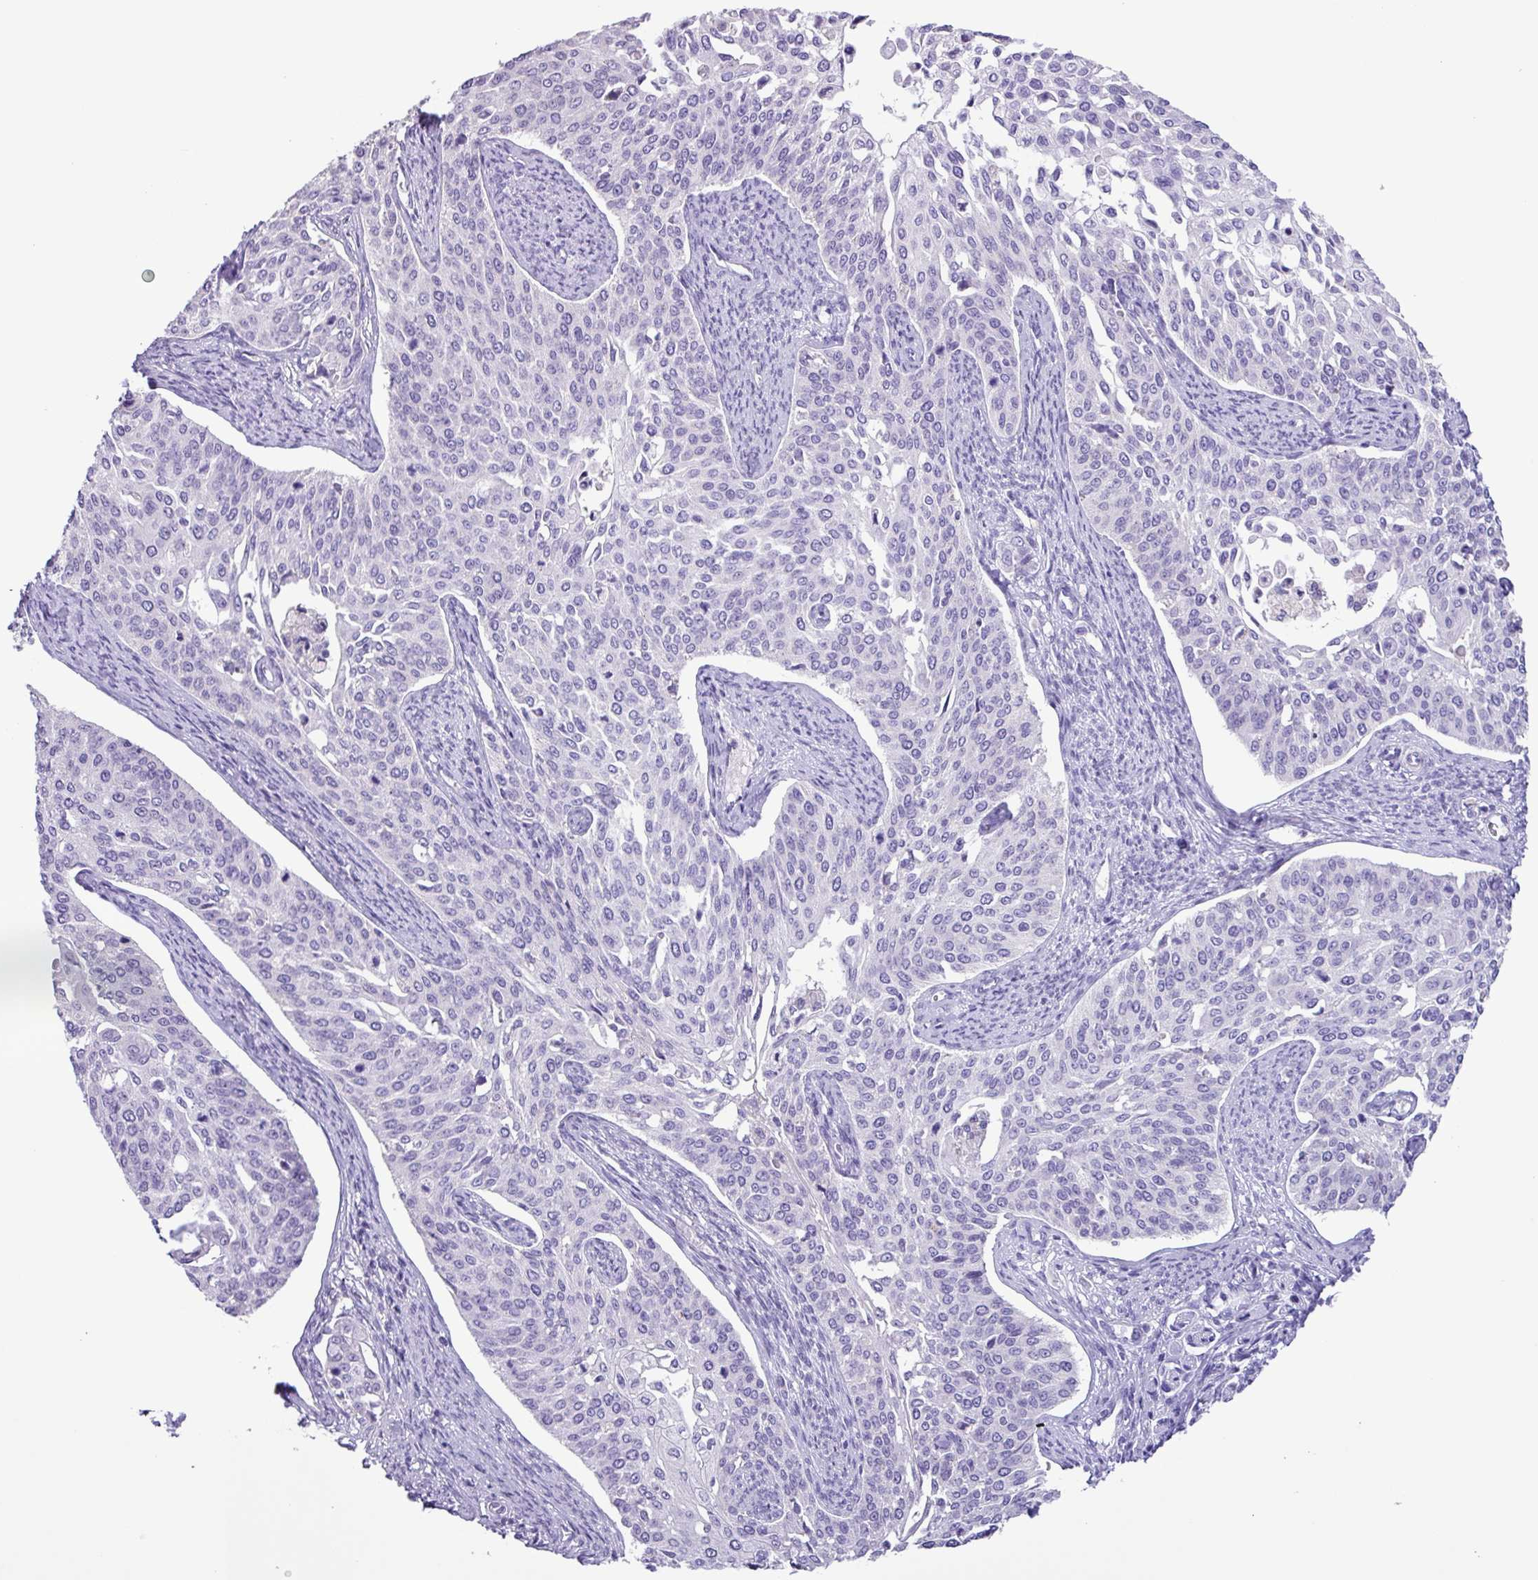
{"staining": {"intensity": "negative", "quantity": "none", "location": "none"}, "tissue": "cervical cancer", "cell_type": "Tumor cells", "image_type": "cancer", "snomed": [{"axis": "morphology", "description": "Squamous cell carcinoma, NOS"}, {"axis": "topography", "description": "Cervix"}], "caption": "Tumor cells are negative for brown protein staining in cervical squamous cell carcinoma.", "gene": "CYSTM1", "patient": {"sex": "female", "age": 44}}